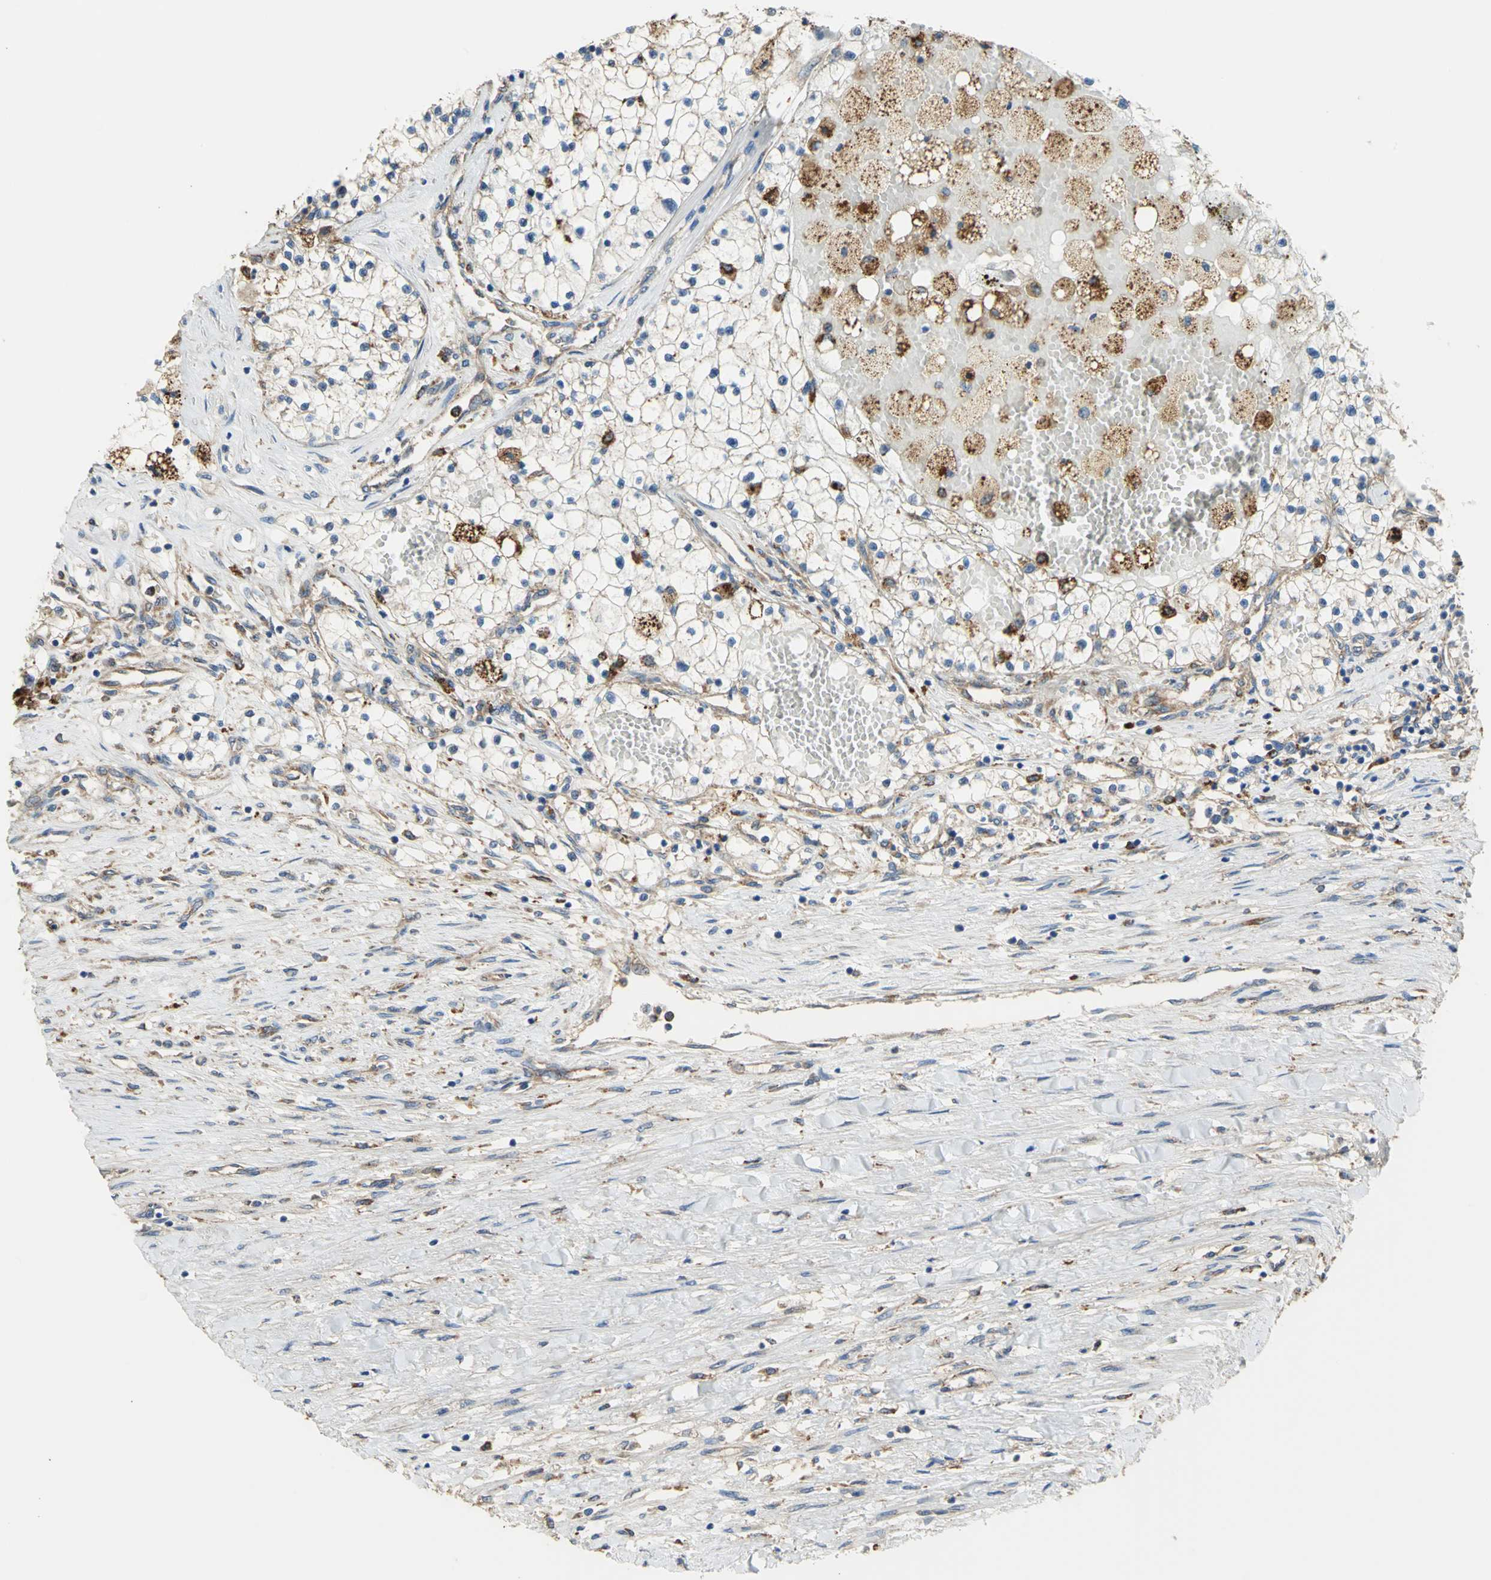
{"staining": {"intensity": "weak", "quantity": "25%-75%", "location": "cytoplasmic/membranous"}, "tissue": "renal cancer", "cell_type": "Tumor cells", "image_type": "cancer", "snomed": [{"axis": "morphology", "description": "Adenocarcinoma, NOS"}, {"axis": "topography", "description": "Kidney"}], "caption": "Human renal adenocarcinoma stained for a protein (brown) displays weak cytoplasmic/membranous positive staining in about 25%-75% of tumor cells.", "gene": "DIAPH2", "patient": {"sex": "male", "age": 68}}